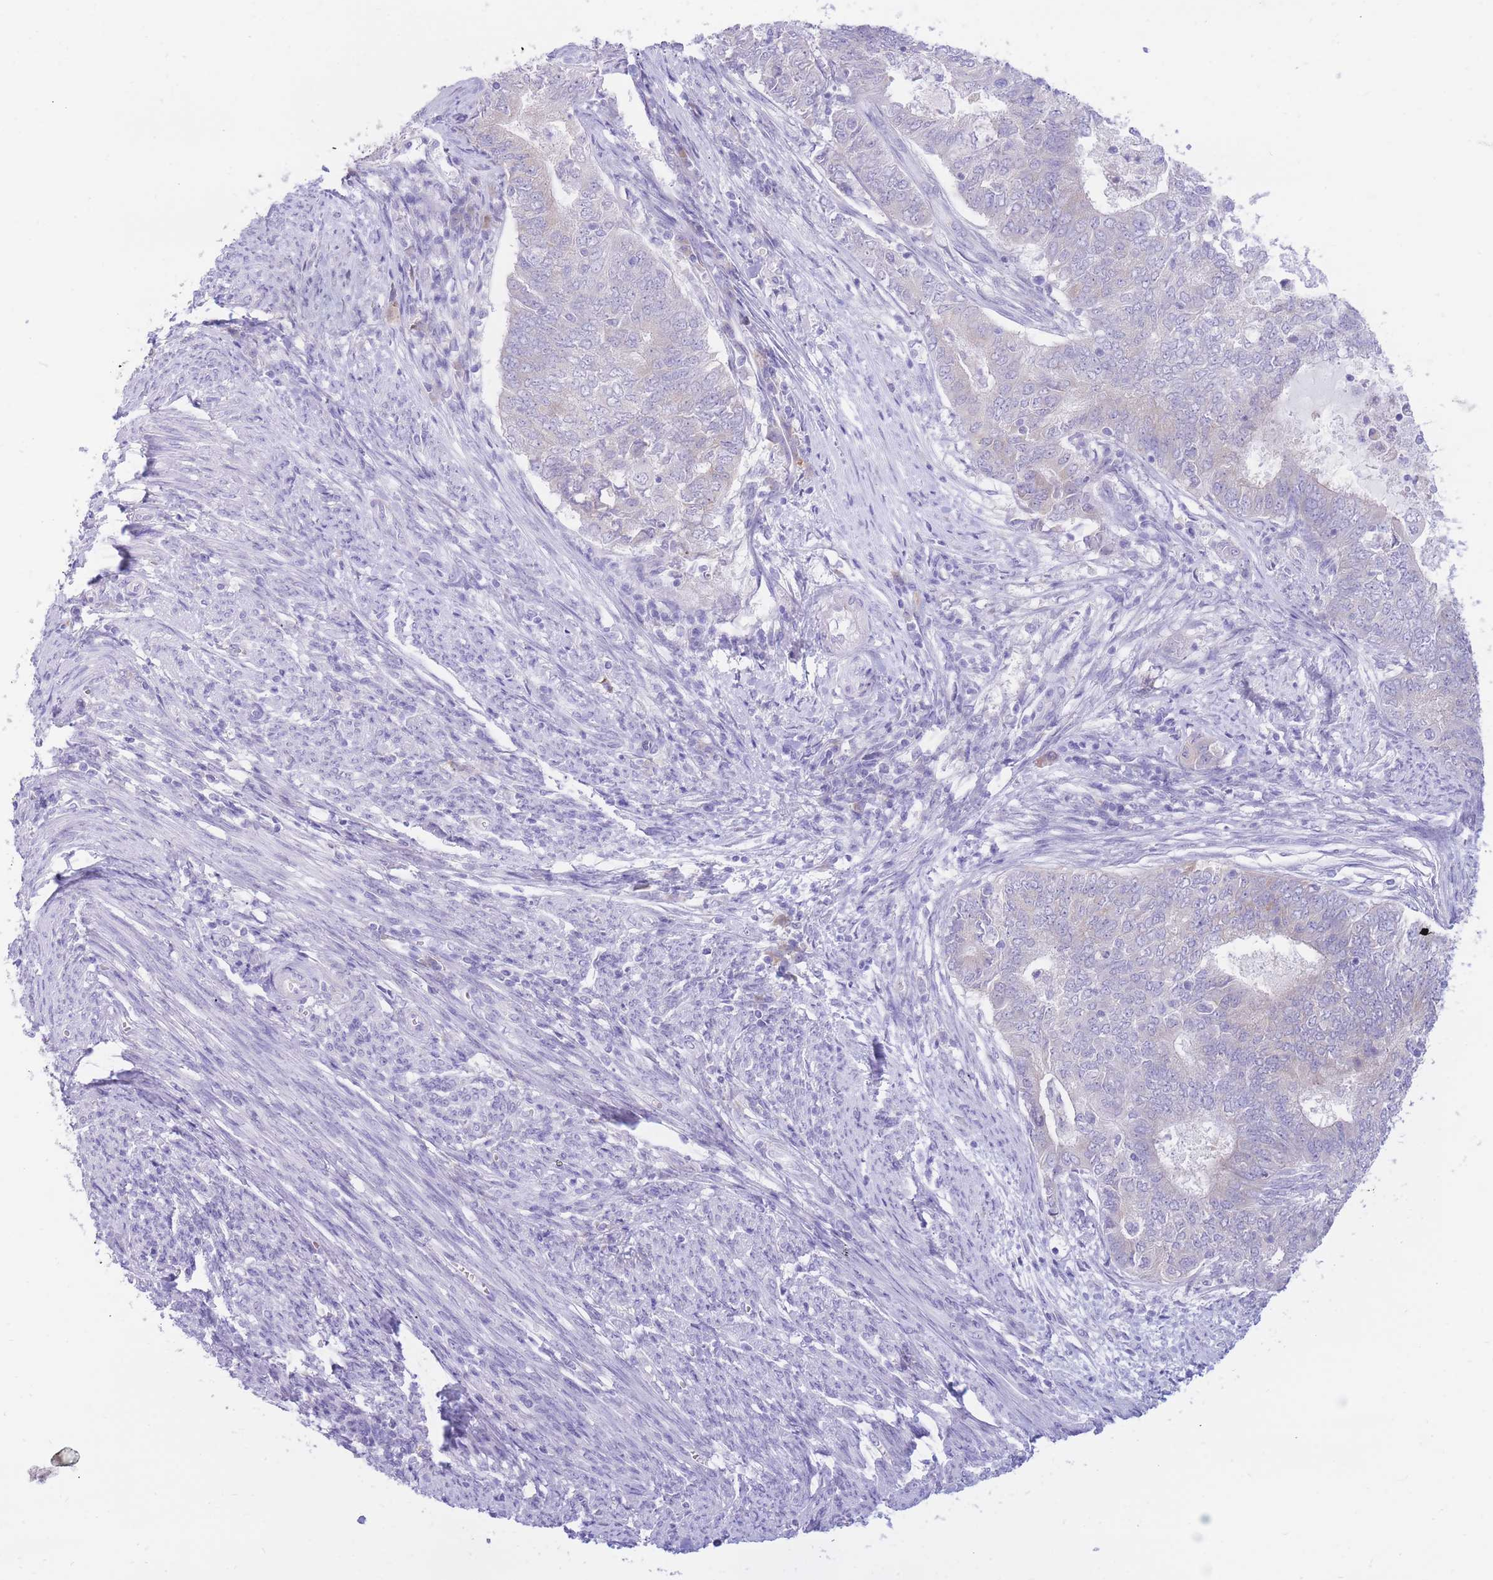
{"staining": {"intensity": "negative", "quantity": "none", "location": "none"}, "tissue": "endometrial cancer", "cell_type": "Tumor cells", "image_type": "cancer", "snomed": [{"axis": "morphology", "description": "Adenocarcinoma, NOS"}, {"axis": "topography", "description": "Endometrium"}], "caption": "High power microscopy micrograph of an immunohistochemistry micrograph of endometrial adenocarcinoma, revealing no significant positivity in tumor cells.", "gene": "SSUH2", "patient": {"sex": "female", "age": 62}}